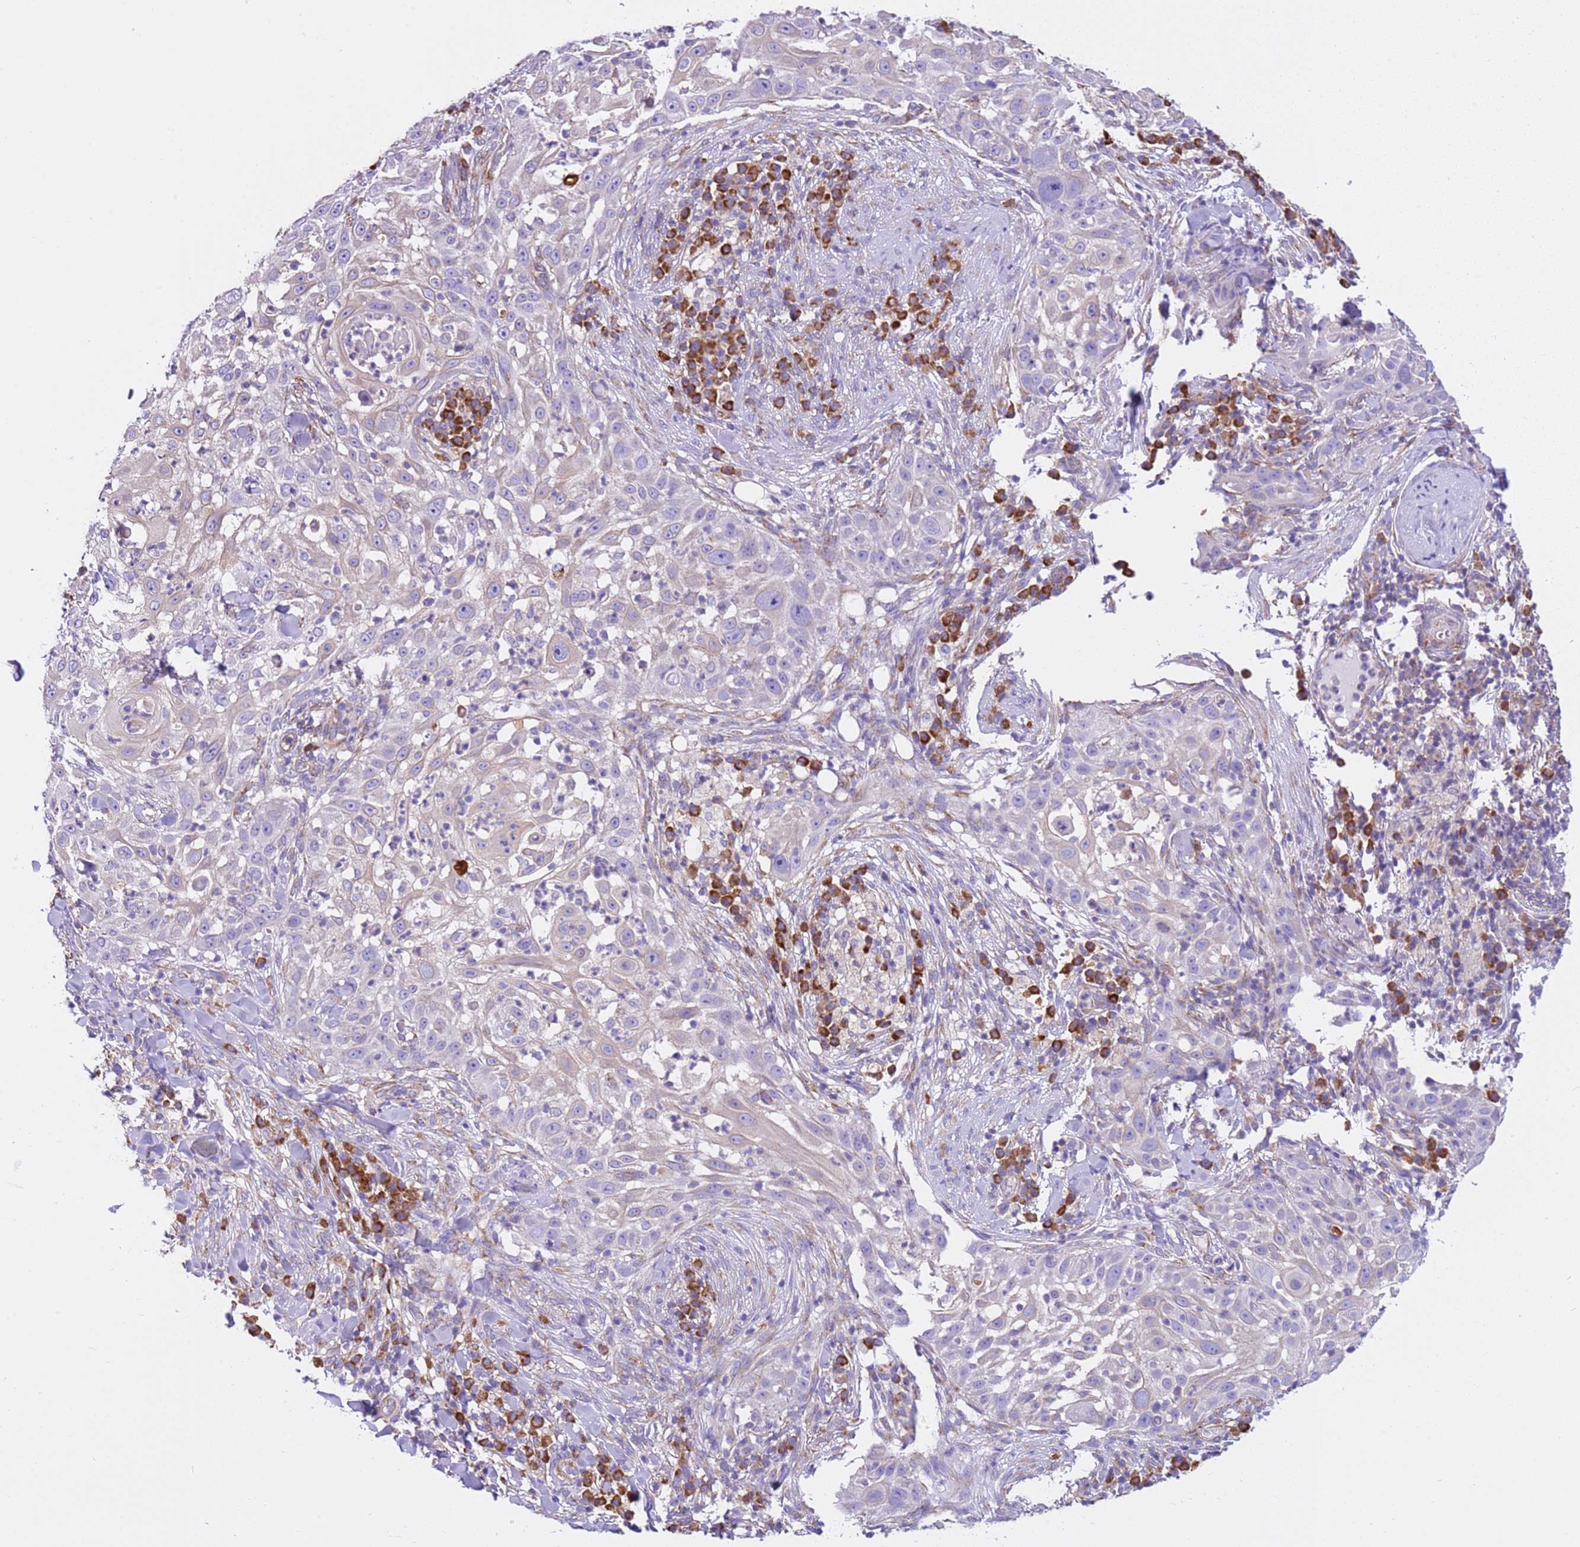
{"staining": {"intensity": "weak", "quantity": "<25%", "location": "cytoplasmic/membranous"}, "tissue": "skin cancer", "cell_type": "Tumor cells", "image_type": "cancer", "snomed": [{"axis": "morphology", "description": "Squamous cell carcinoma, NOS"}, {"axis": "topography", "description": "Skin"}], "caption": "Immunohistochemistry (IHC) photomicrograph of skin cancer stained for a protein (brown), which reveals no expression in tumor cells.", "gene": "VARS1", "patient": {"sex": "female", "age": 44}}